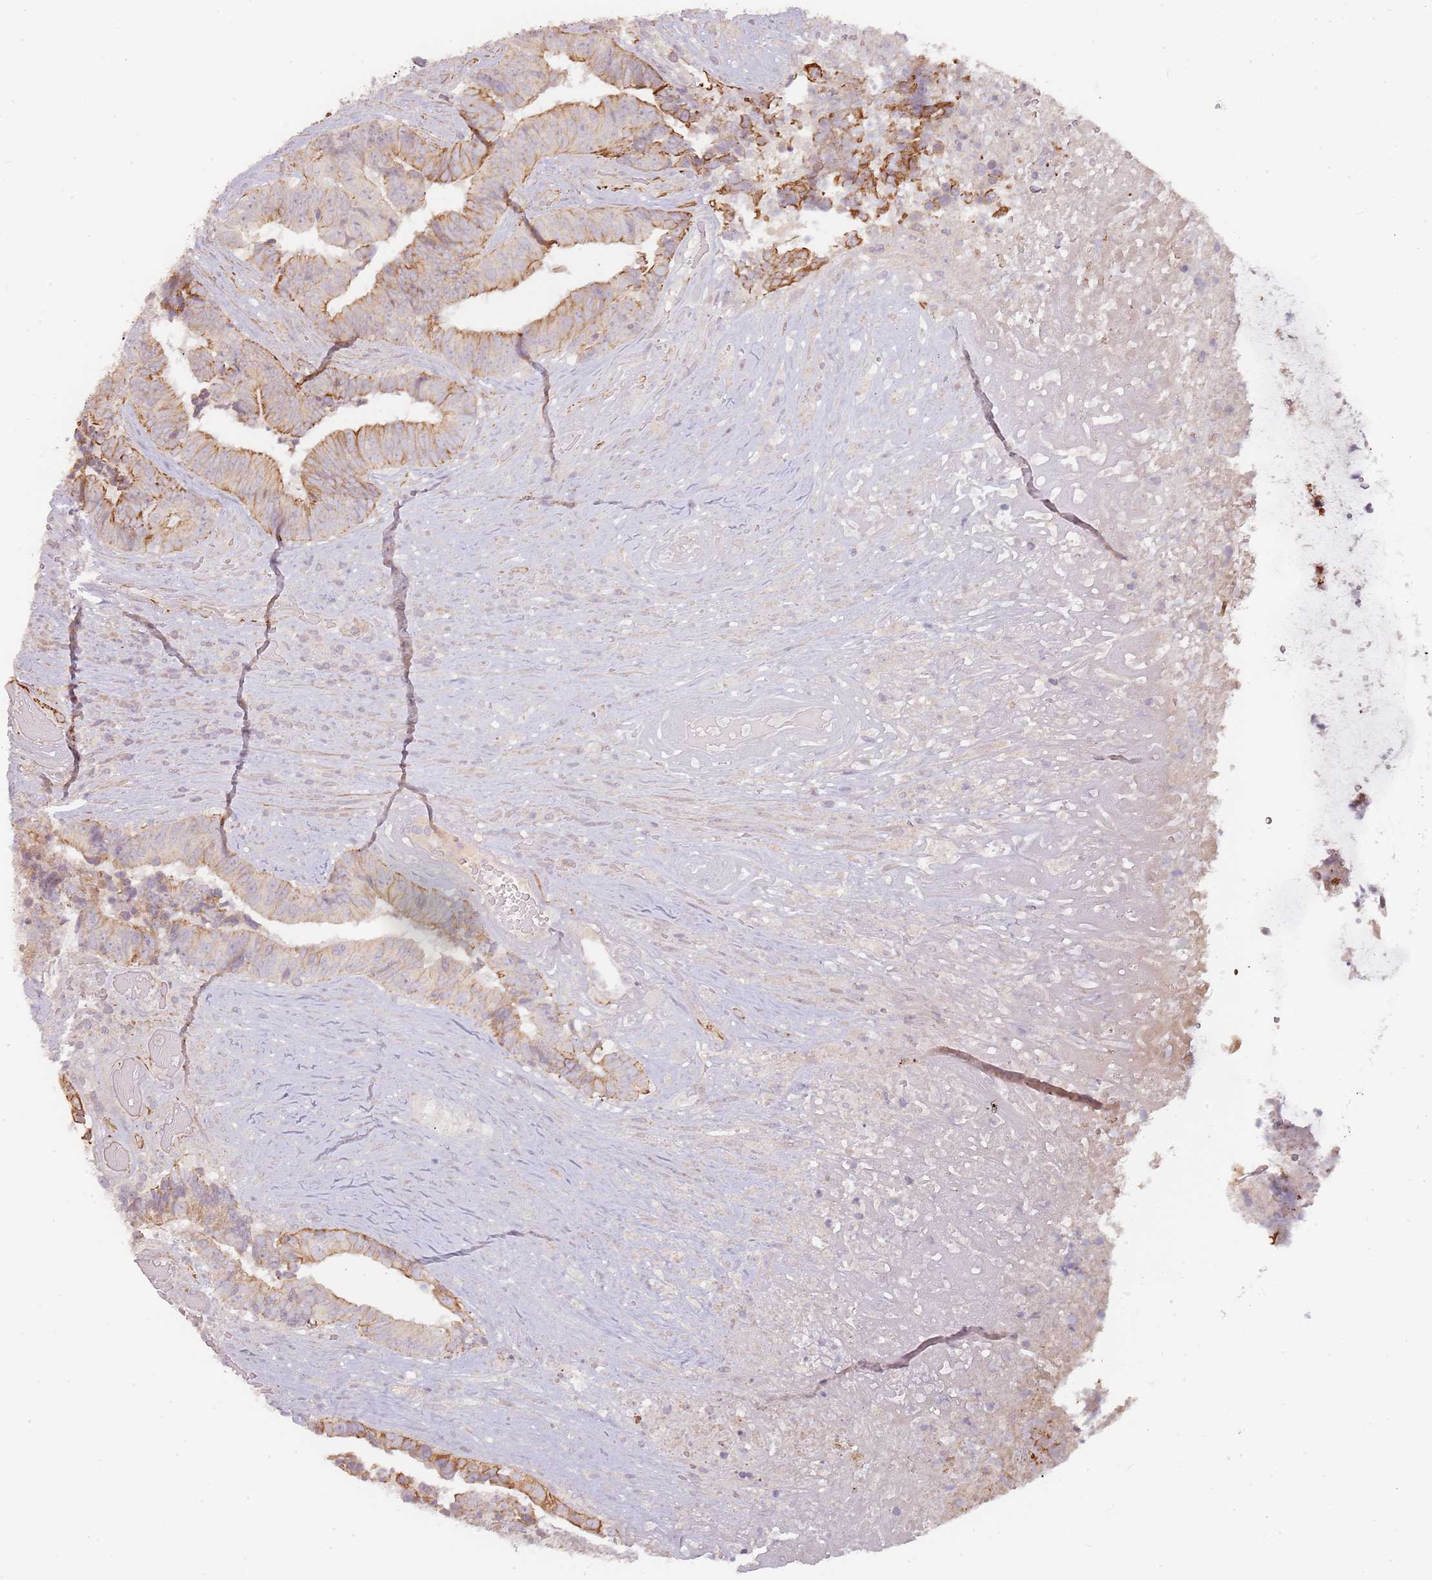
{"staining": {"intensity": "moderate", "quantity": "<25%", "location": "cytoplasmic/membranous"}, "tissue": "colorectal cancer", "cell_type": "Tumor cells", "image_type": "cancer", "snomed": [{"axis": "morphology", "description": "Adenocarcinoma, NOS"}, {"axis": "topography", "description": "Rectum"}], "caption": "Protein analysis of adenocarcinoma (colorectal) tissue displays moderate cytoplasmic/membranous expression in approximately <25% of tumor cells.", "gene": "RPS6KA2", "patient": {"sex": "male", "age": 72}}